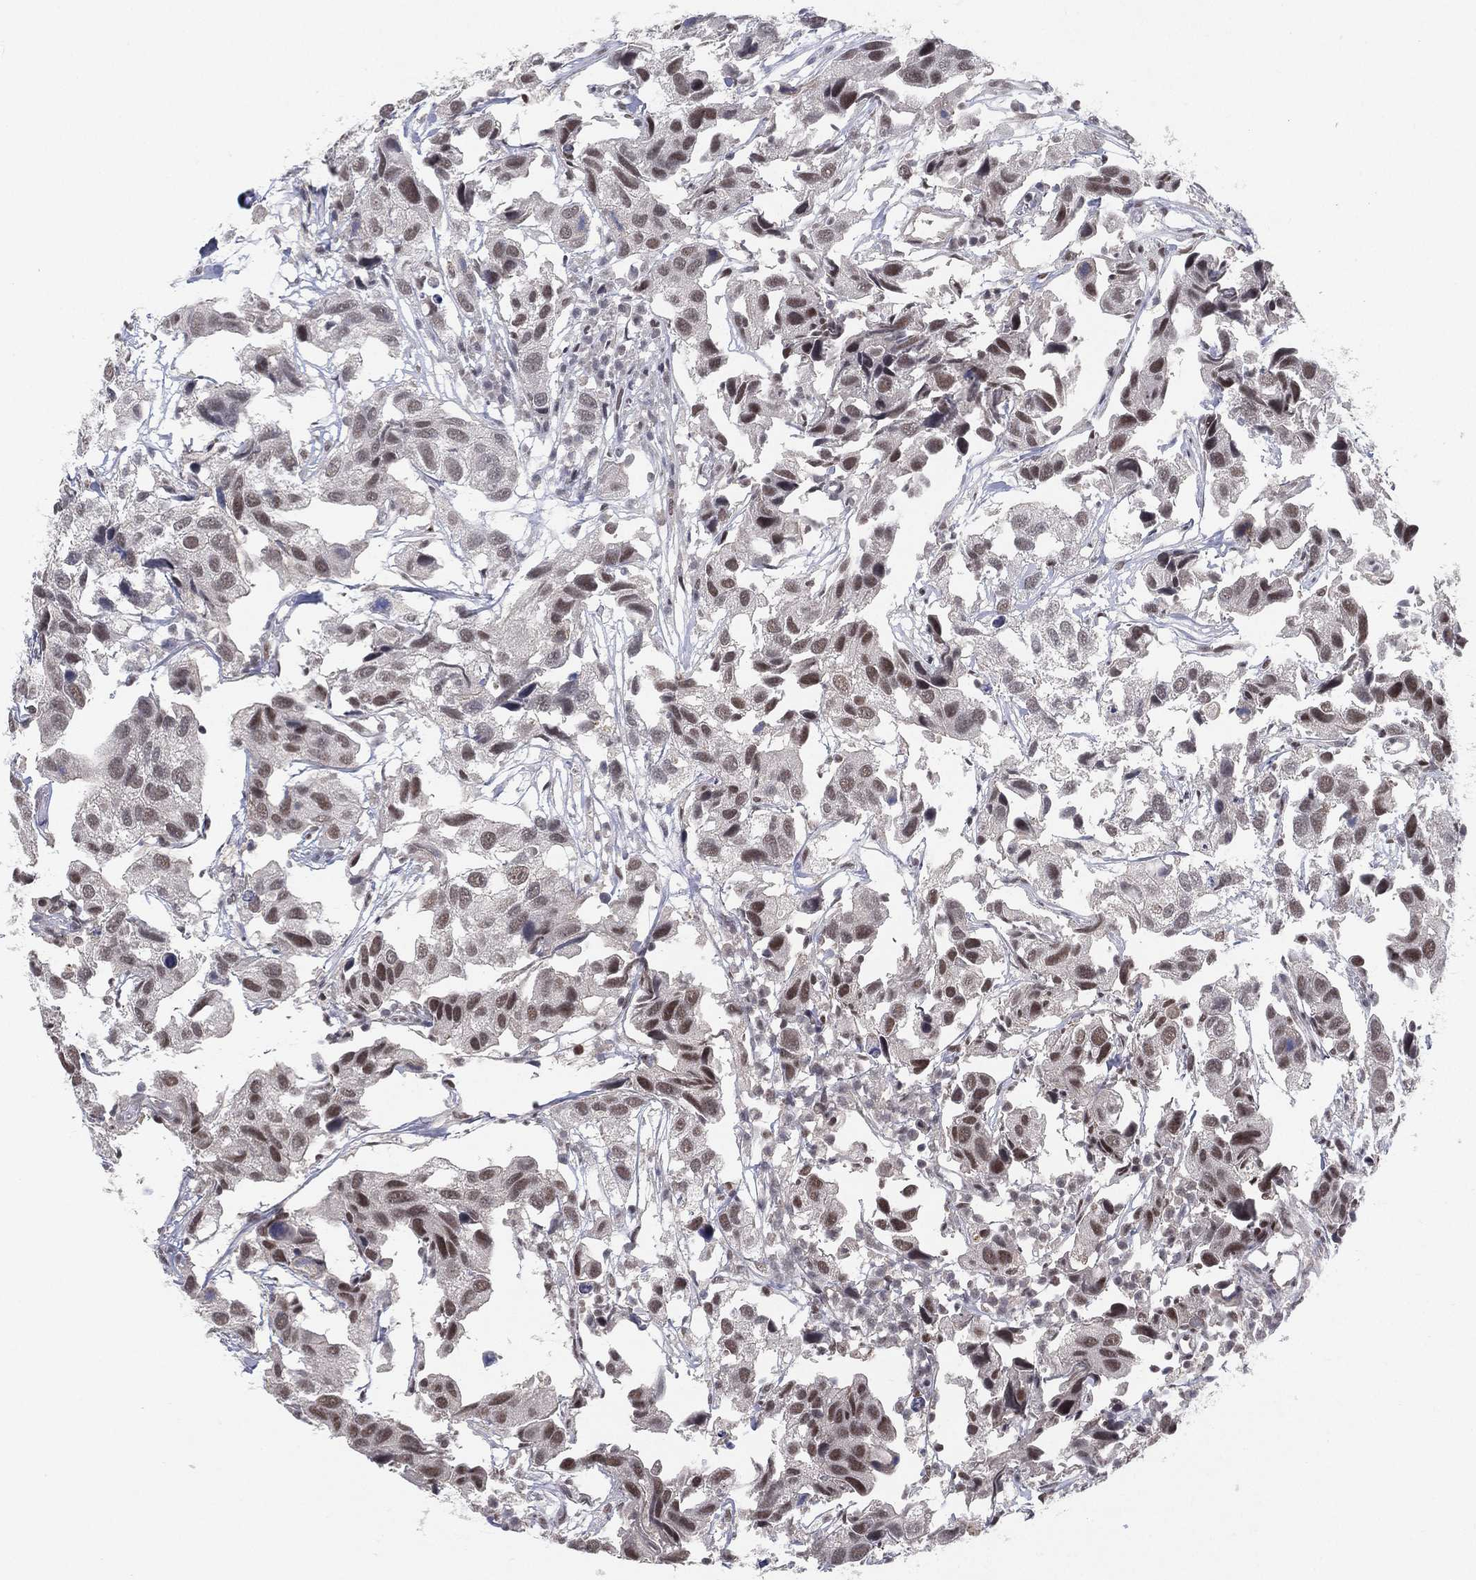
{"staining": {"intensity": "moderate", "quantity": "25%-75%", "location": "nuclear"}, "tissue": "urothelial cancer", "cell_type": "Tumor cells", "image_type": "cancer", "snomed": [{"axis": "morphology", "description": "Urothelial carcinoma, High grade"}, {"axis": "topography", "description": "Urinary bladder"}], "caption": "A brown stain highlights moderate nuclear expression of a protein in urothelial cancer tumor cells.", "gene": "DGCR8", "patient": {"sex": "male", "age": 79}}